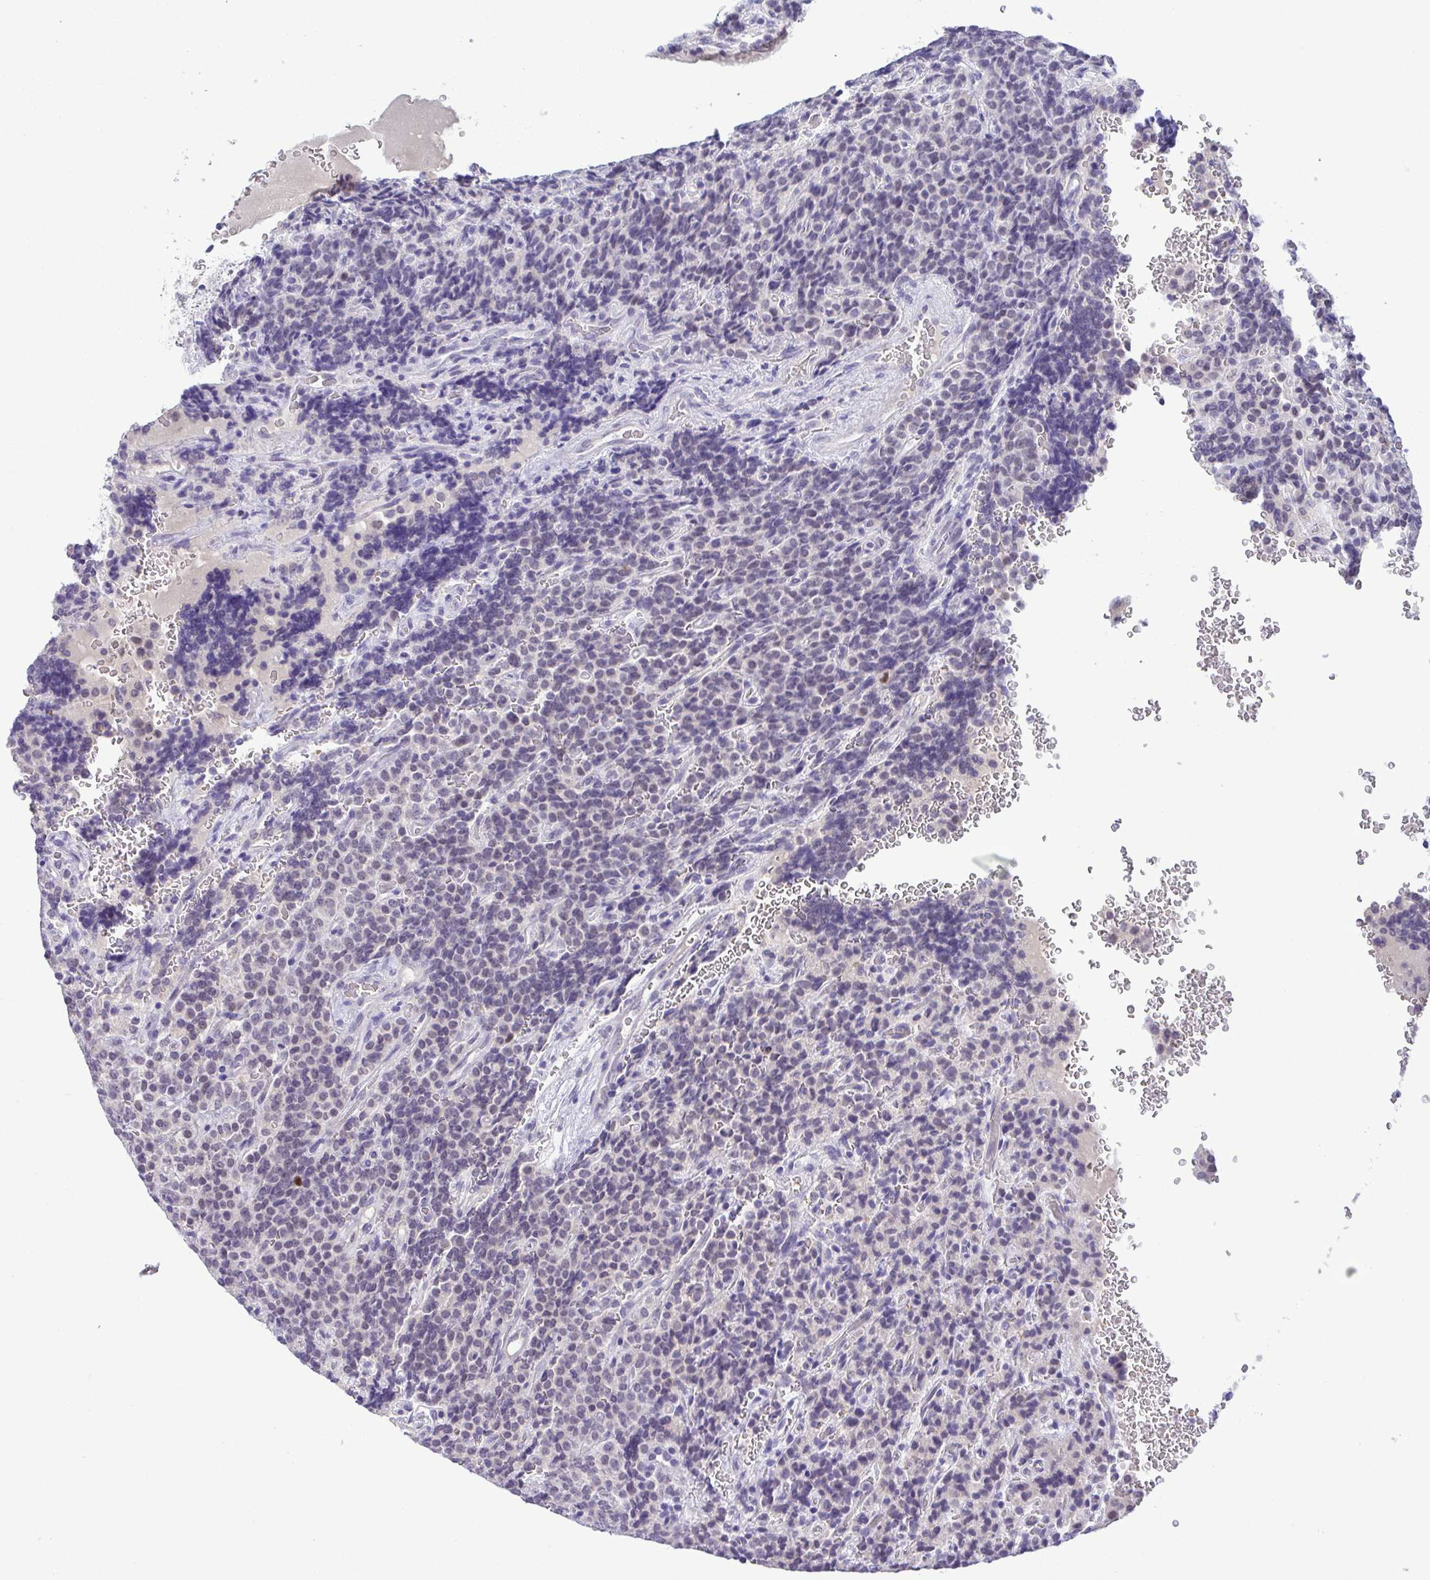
{"staining": {"intensity": "negative", "quantity": "none", "location": "none"}, "tissue": "carcinoid", "cell_type": "Tumor cells", "image_type": "cancer", "snomed": [{"axis": "morphology", "description": "Carcinoid, malignant, NOS"}, {"axis": "topography", "description": "Pancreas"}], "caption": "Tumor cells are negative for brown protein staining in carcinoid (malignant).", "gene": "TIPIN", "patient": {"sex": "male", "age": 36}}